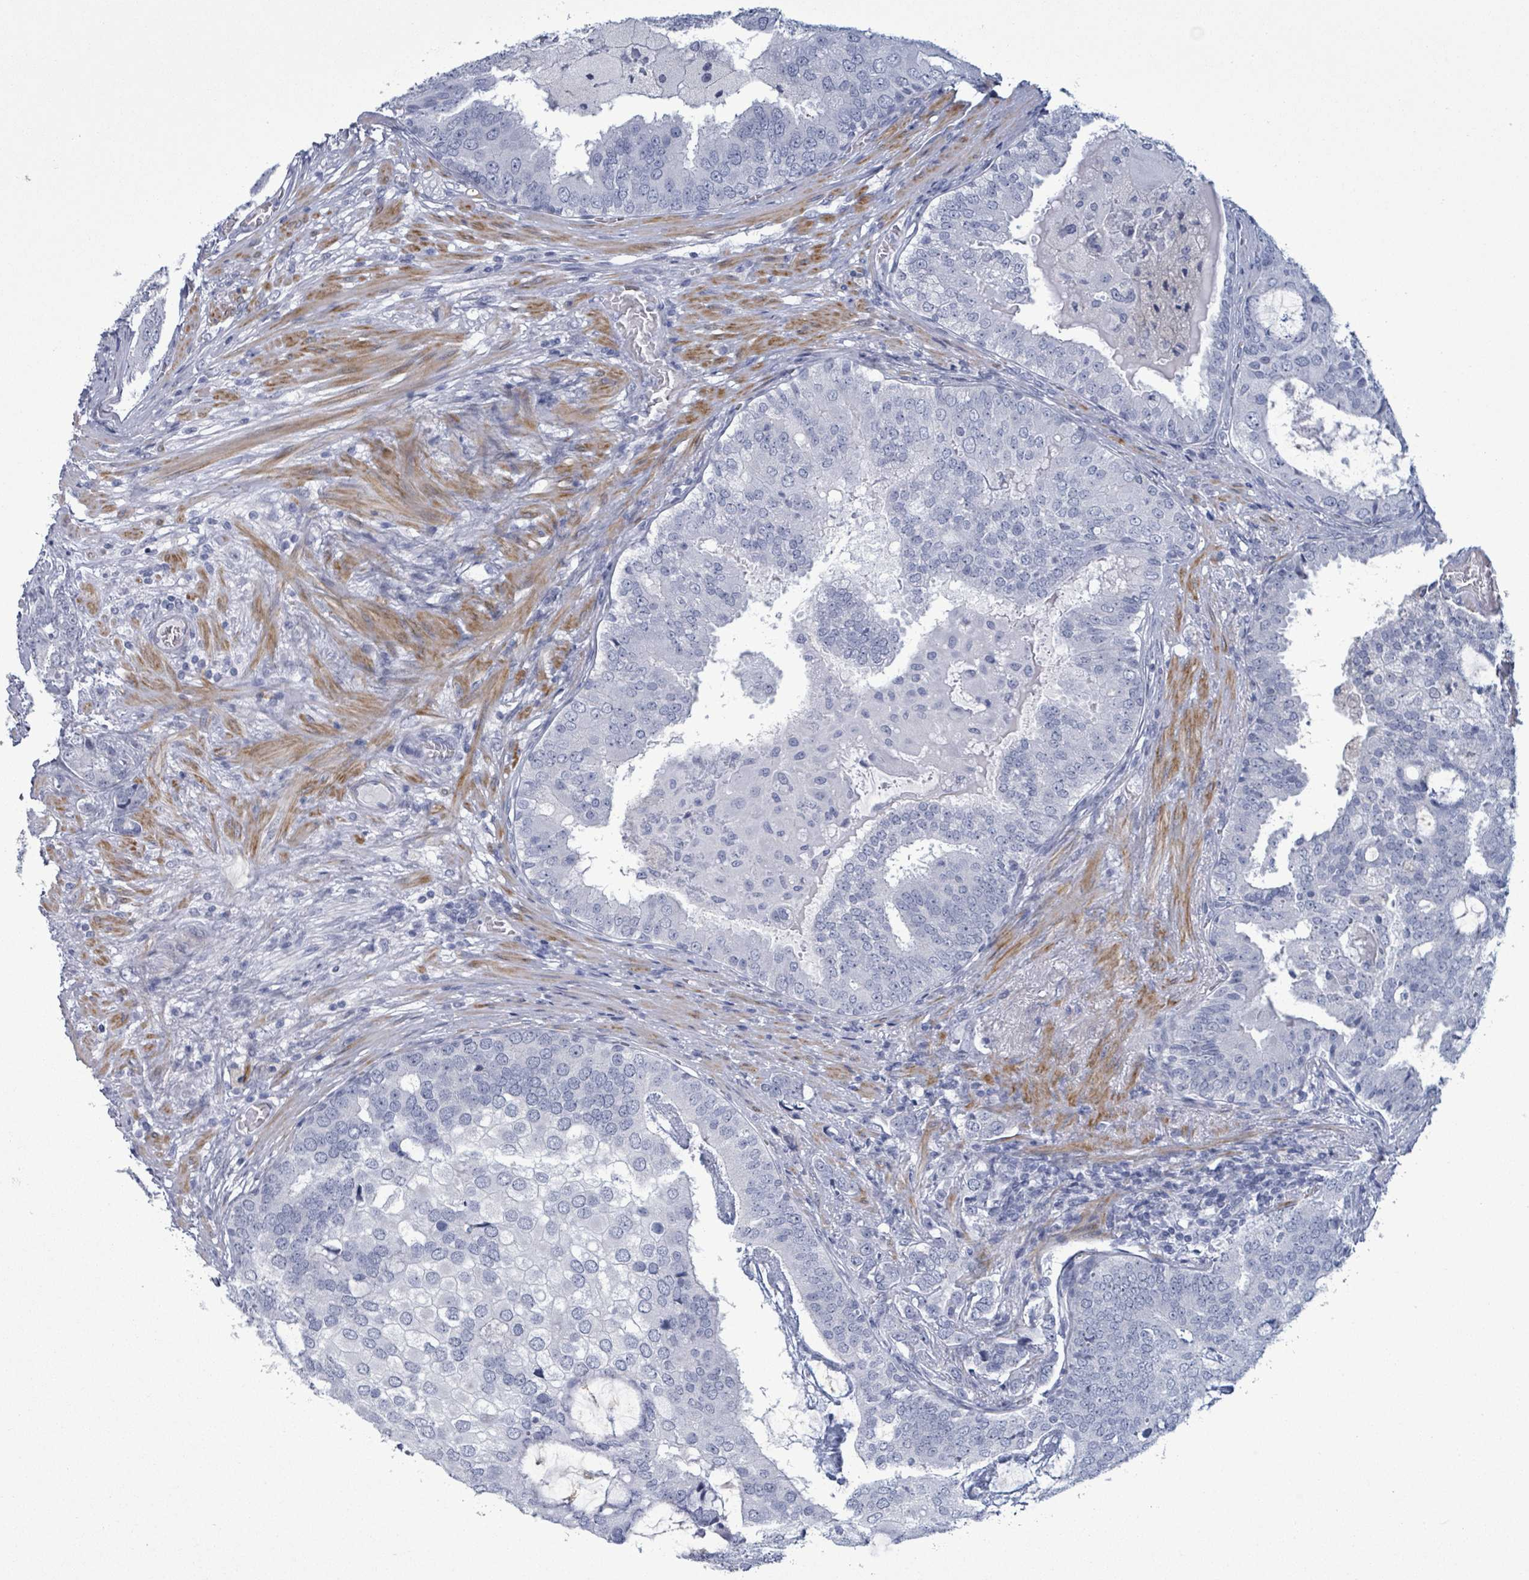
{"staining": {"intensity": "negative", "quantity": "none", "location": "none"}, "tissue": "prostate cancer", "cell_type": "Tumor cells", "image_type": "cancer", "snomed": [{"axis": "morphology", "description": "Adenocarcinoma, High grade"}, {"axis": "topography", "description": "Prostate"}], "caption": "DAB immunohistochemical staining of prostate high-grade adenocarcinoma displays no significant positivity in tumor cells. Brightfield microscopy of immunohistochemistry (IHC) stained with DAB (brown) and hematoxylin (blue), captured at high magnification.", "gene": "ZNF771", "patient": {"sex": "male", "age": 55}}